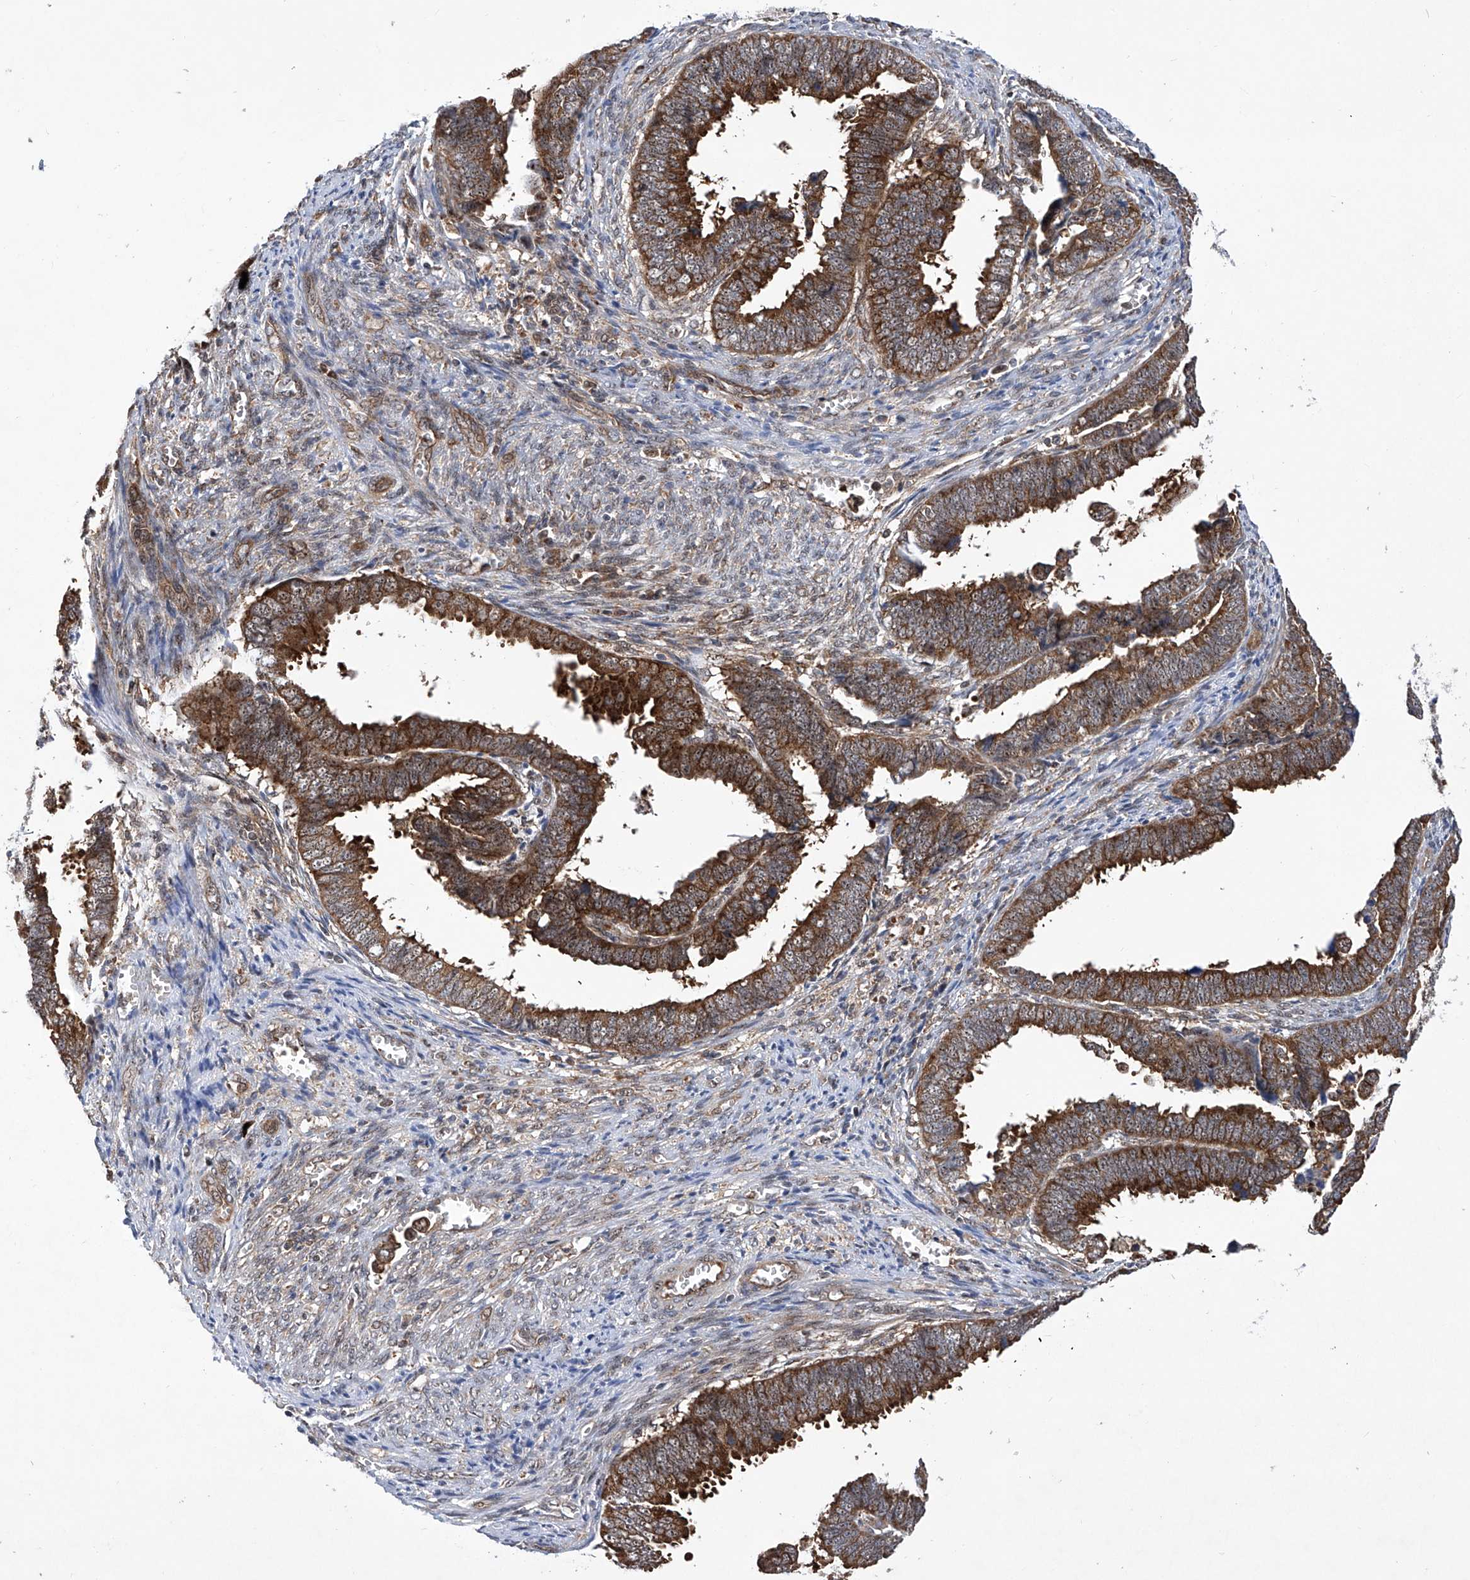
{"staining": {"intensity": "strong", "quantity": ">75%", "location": "cytoplasmic/membranous"}, "tissue": "endometrial cancer", "cell_type": "Tumor cells", "image_type": "cancer", "snomed": [{"axis": "morphology", "description": "Adenocarcinoma, NOS"}, {"axis": "topography", "description": "Endometrium"}], "caption": "This image displays IHC staining of endometrial cancer (adenocarcinoma), with high strong cytoplasmic/membranous positivity in about >75% of tumor cells.", "gene": "CISH", "patient": {"sex": "female", "age": 75}}